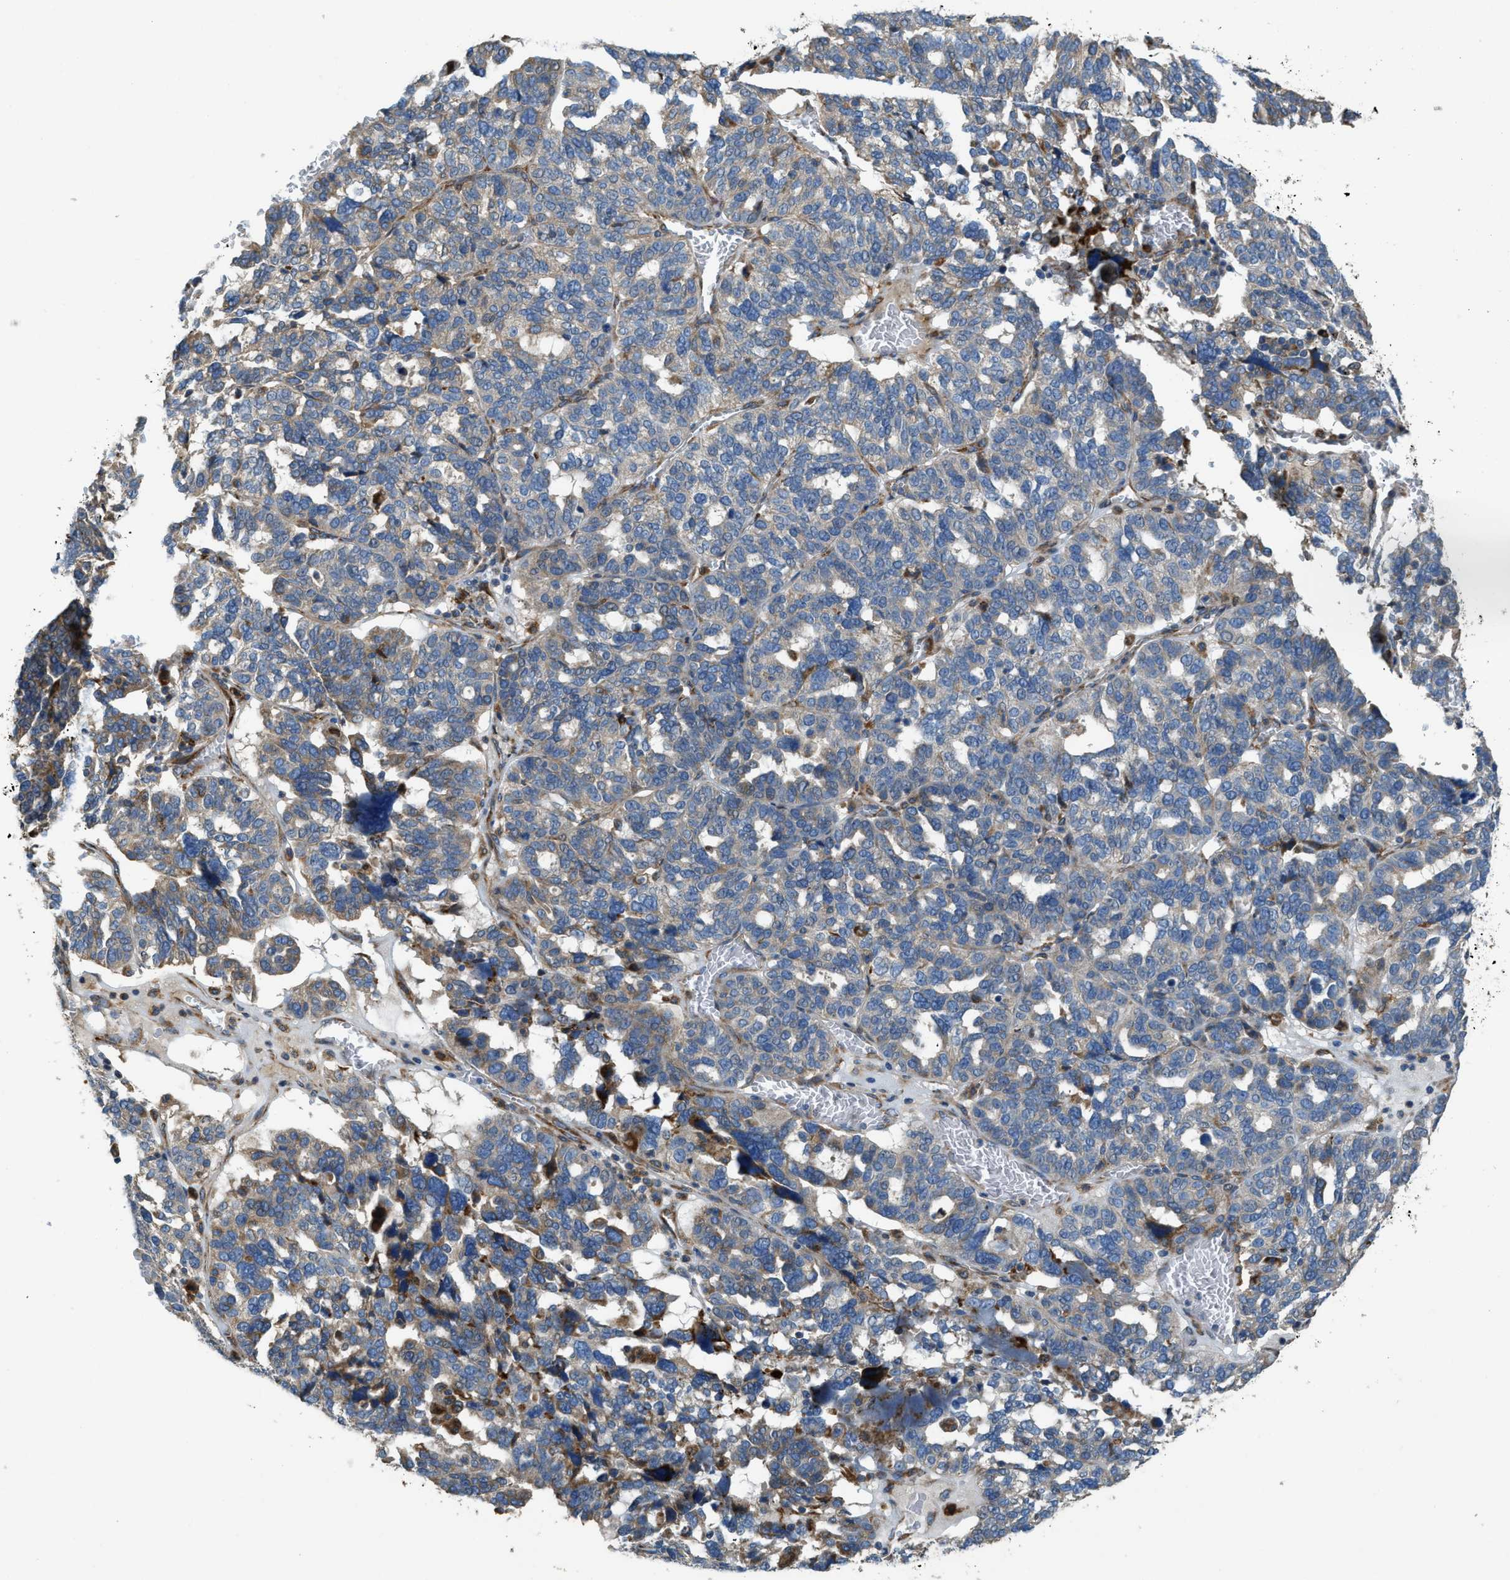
{"staining": {"intensity": "weak", "quantity": "25%-75%", "location": "cytoplasmic/membranous"}, "tissue": "ovarian cancer", "cell_type": "Tumor cells", "image_type": "cancer", "snomed": [{"axis": "morphology", "description": "Cystadenocarcinoma, serous, NOS"}, {"axis": "topography", "description": "Ovary"}], "caption": "This micrograph shows ovarian serous cystadenocarcinoma stained with immunohistochemistry (IHC) to label a protein in brown. The cytoplasmic/membranous of tumor cells show weak positivity for the protein. Nuclei are counter-stained blue.", "gene": "TMEM68", "patient": {"sex": "female", "age": 59}}